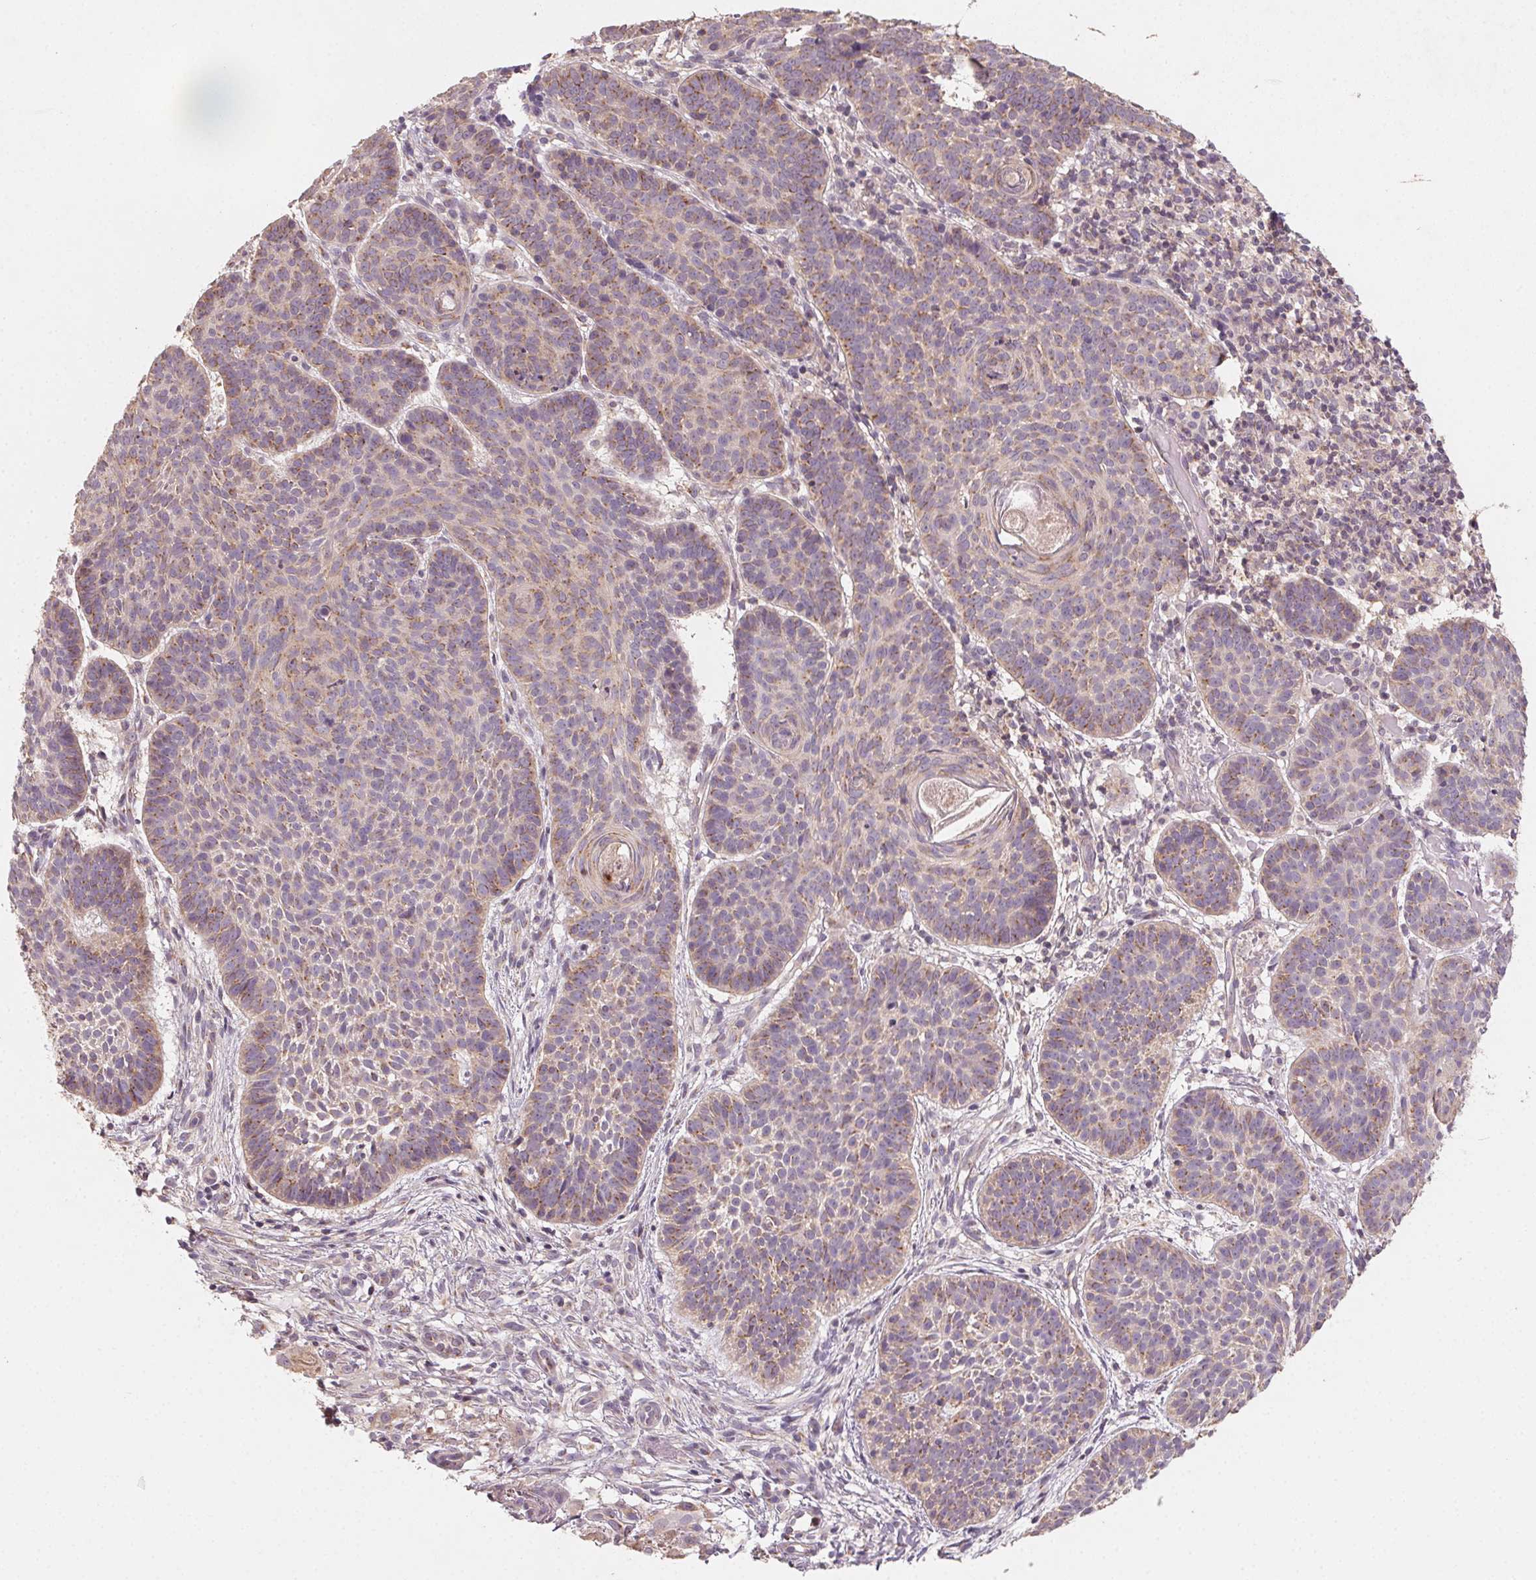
{"staining": {"intensity": "weak", "quantity": ">75%", "location": "cytoplasmic/membranous"}, "tissue": "skin cancer", "cell_type": "Tumor cells", "image_type": "cancer", "snomed": [{"axis": "morphology", "description": "Basal cell carcinoma"}, {"axis": "topography", "description": "Skin"}], "caption": "This is an image of immunohistochemistry staining of skin cancer (basal cell carcinoma), which shows weak expression in the cytoplasmic/membranous of tumor cells.", "gene": "AP1S1", "patient": {"sex": "male", "age": 72}}